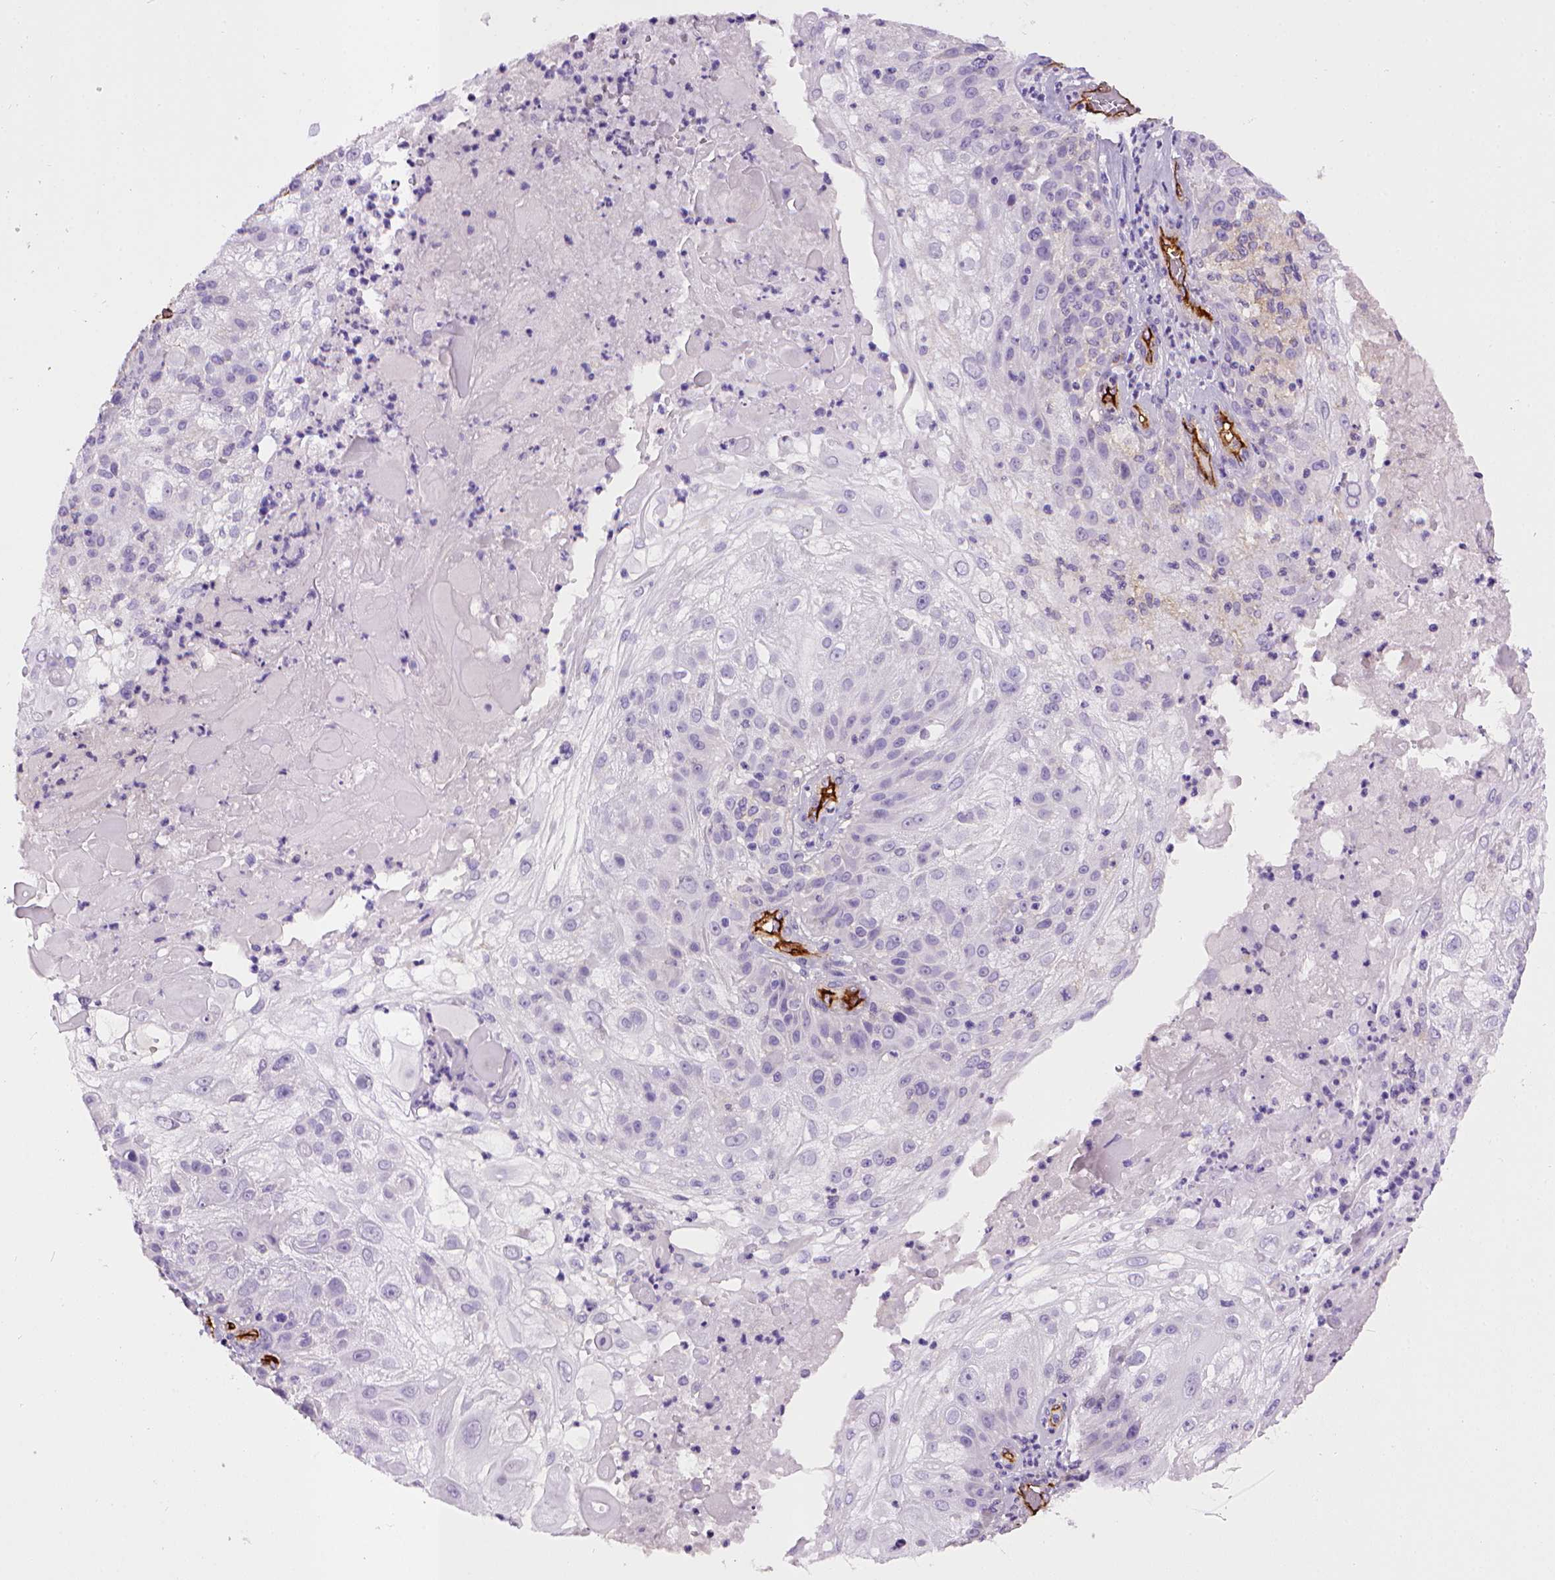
{"staining": {"intensity": "negative", "quantity": "none", "location": "none"}, "tissue": "skin cancer", "cell_type": "Tumor cells", "image_type": "cancer", "snomed": [{"axis": "morphology", "description": "Normal tissue, NOS"}, {"axis": "morphology", "description": "Squamous cell carcinoma, NOS"}, {"axis": "topography", "description": "Skin"}], "caption": "A high-resolution photomicrograph shows immunohistochemistry (IHC) staining of squamous cell carcinoma (skin), which reveals no significant expression in tumor cells. Brightfield microscopy of IHC stained with DAB (3,3'-diaminobenzidine) (brown) and hematoxylin (blue), captured at high magnification.", "gene": "ENG", "patient": {"sex": "female", "age": 83}}